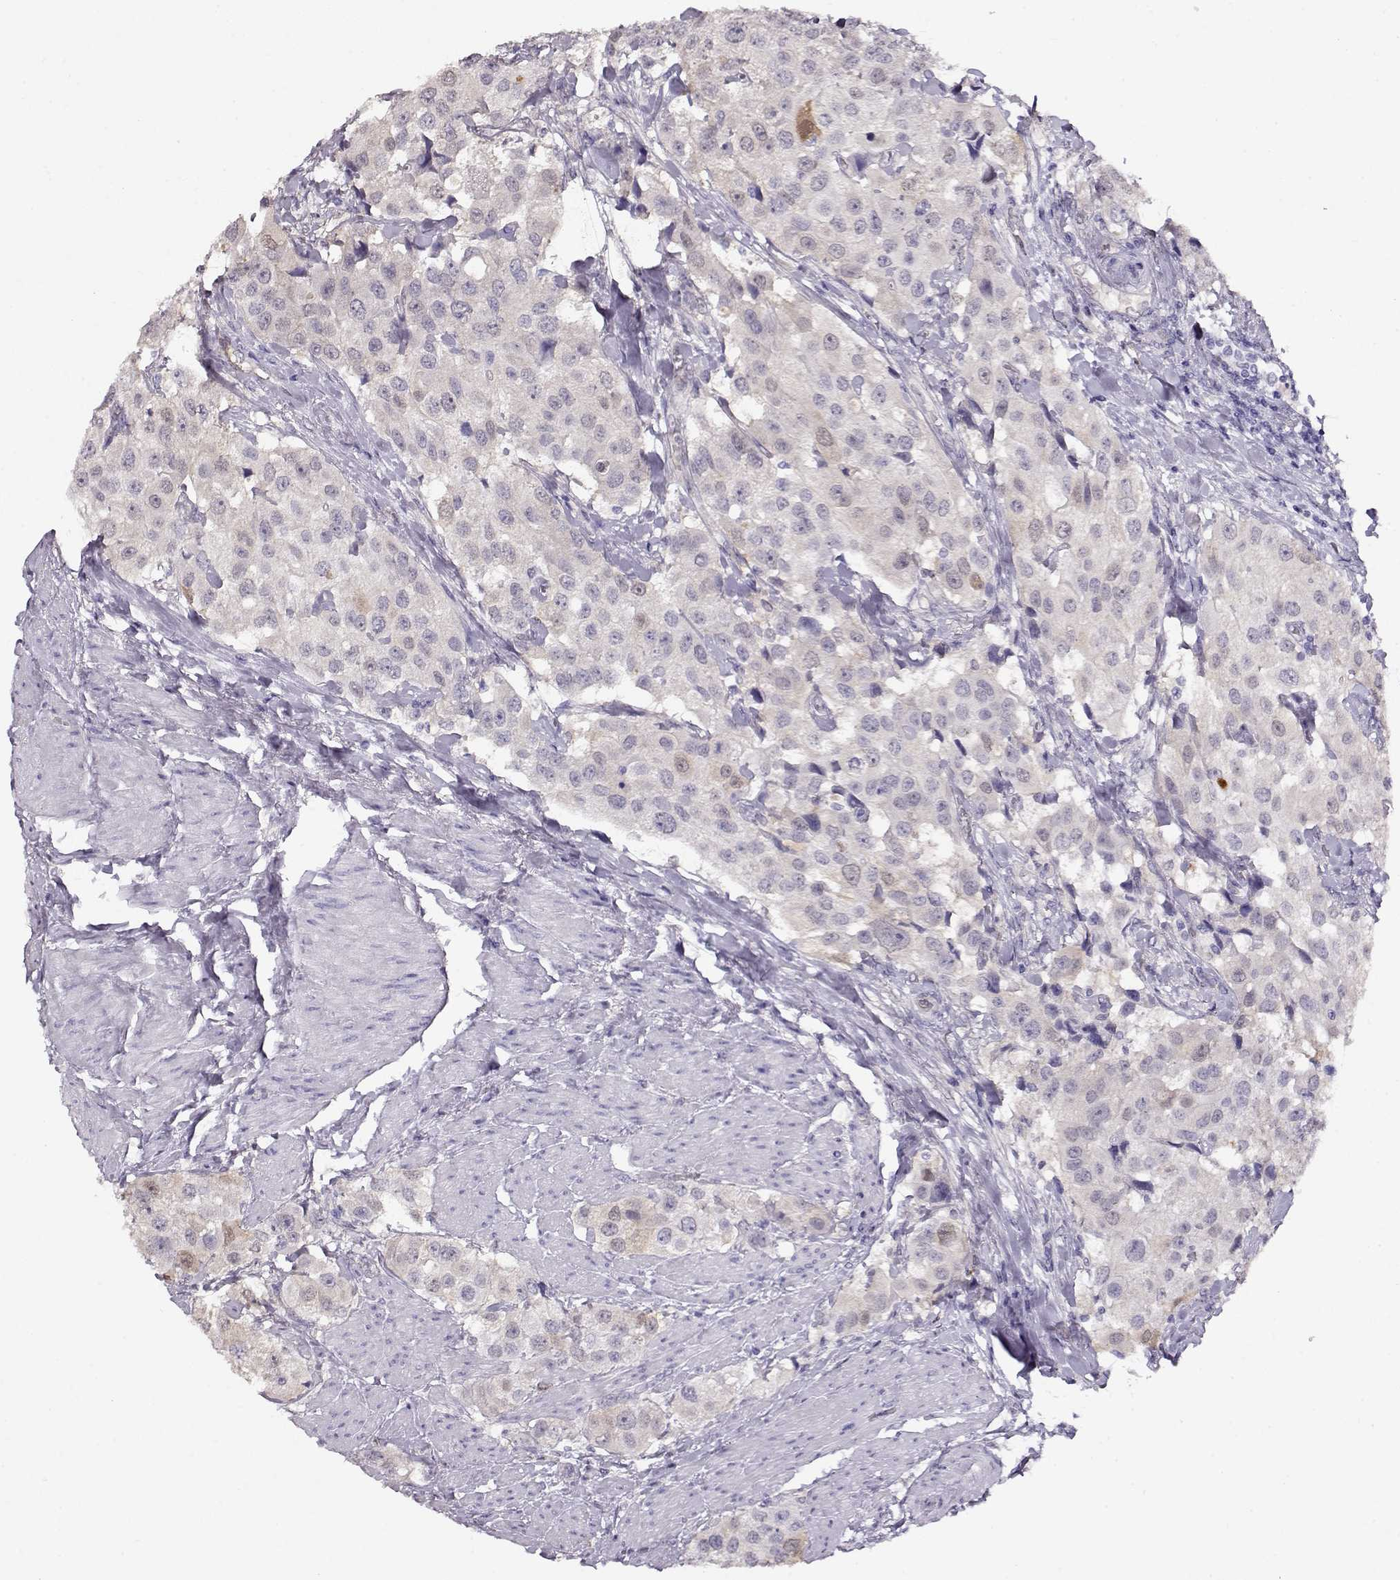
{"staining": {"intensity": "negative", "quantity": "none", "location": "none"}, "tissue": "urothelial cancer", "cell_type": "Tumor cells", "image_type": "cancer", "snomed": [{"axis": "morphology", "description": "Urothelial carcinoma, High grade"}, {"axis": "topography", "description": "Urinary bladder"}], "caption": "This photomicrograph is of urothelial cancer stained with immunohistochemistry to label a protein in brown with the nuclei are counter-stained blue. There is no positivity in tumor cells.", "gene": "CCR8", "patient": {"sex": "female", "age": 64}}